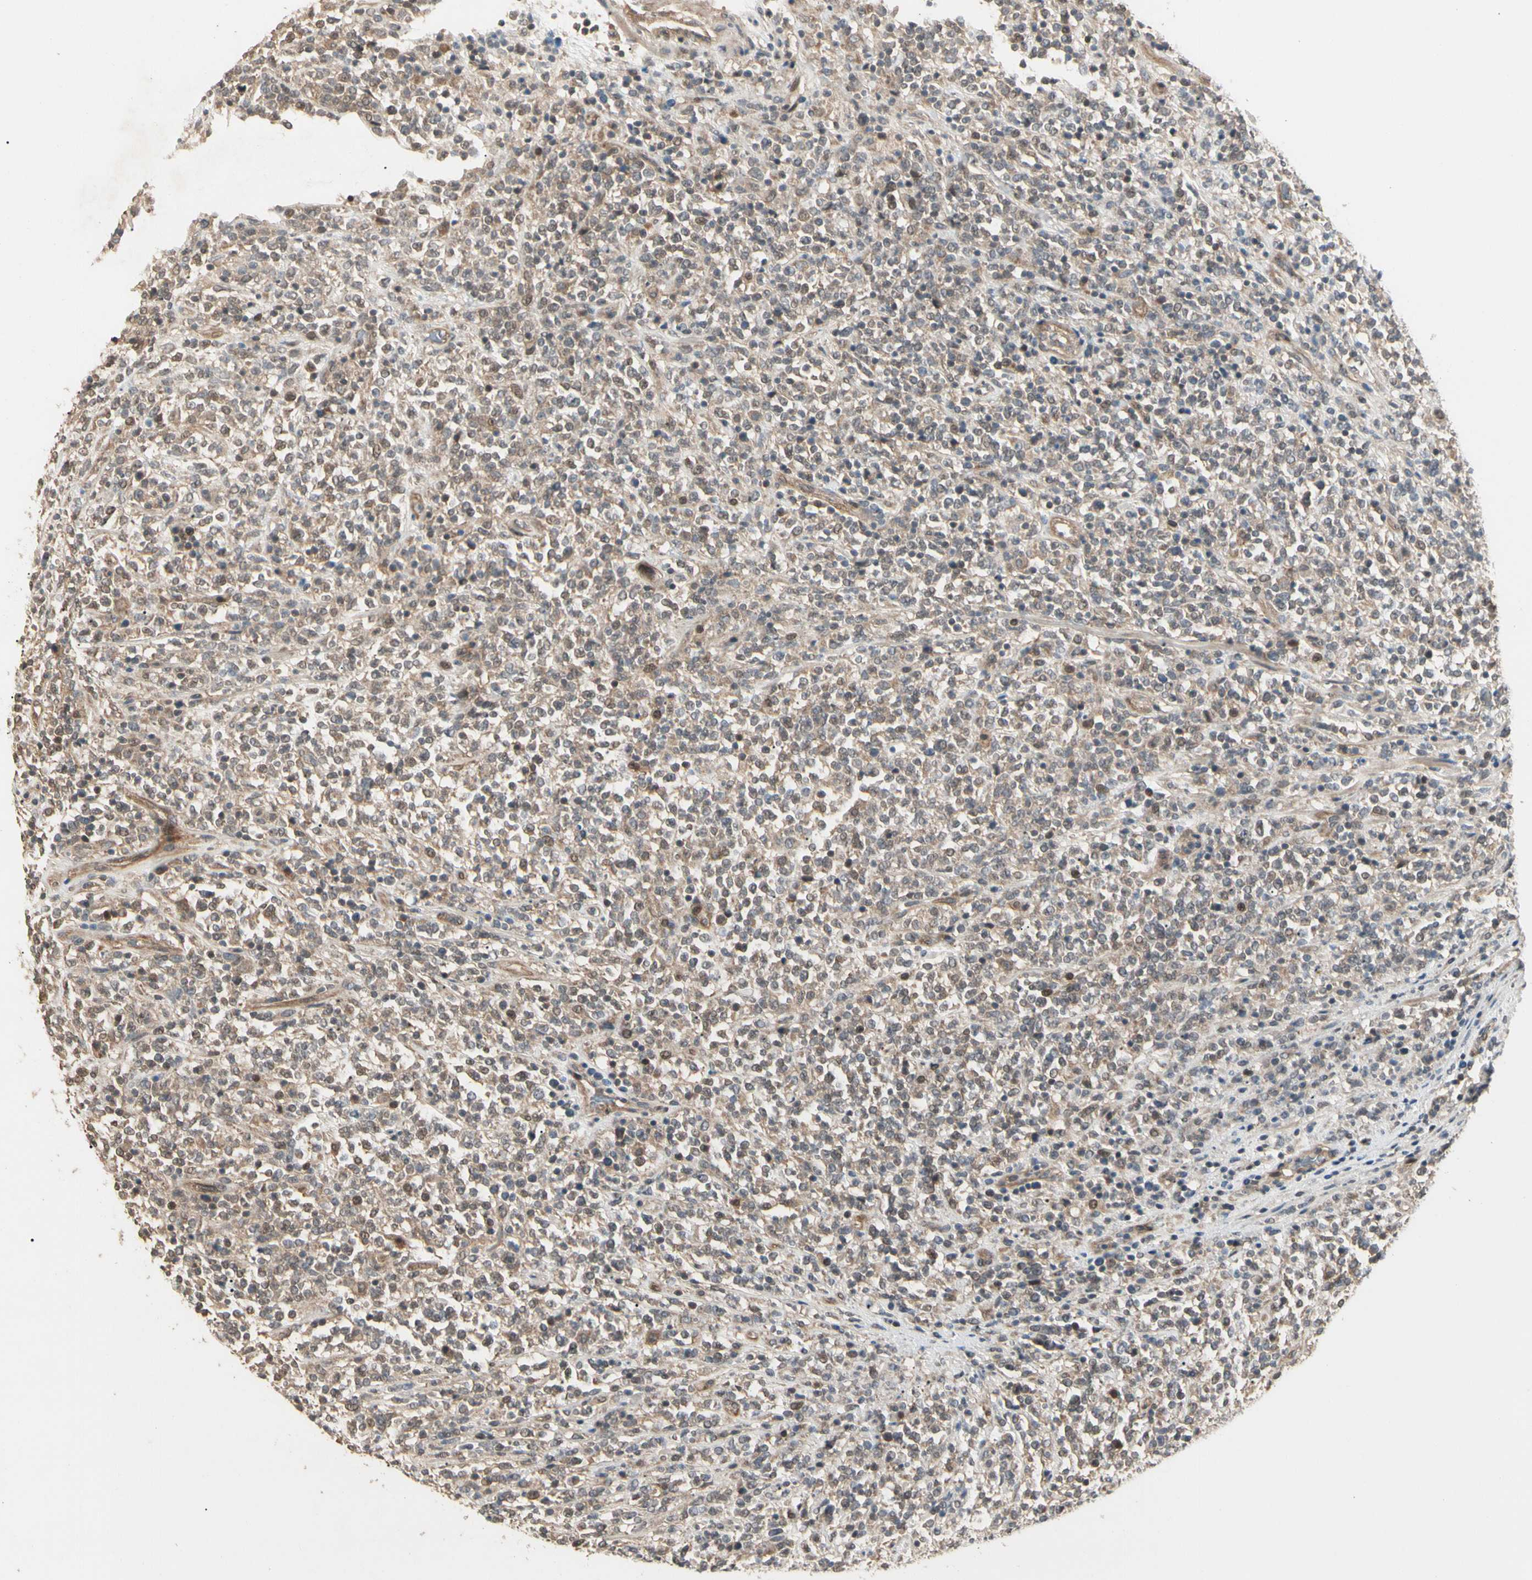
{"staining": {"intensity": "weak", "quantity": ">75%", "location": "cytoplasmic/membranous"}, "tissue": "lymphoma", "cell_type": "Tumor cells", "image_type": "cancer", "snomed": [{"axis": "morphology", "description": "Malignant lymphoma, non-Hodgkin's type, High grade"}, {"axis": "topography", "description": "Soft tissue"}], "caption": "Weak cytoplasmic/membranous staining for a protein is appreciated in about >75% of tumor cells of high-grade malignant lymphoma, non-Hodgkin's type using IHC.", "gene": "ATG4C", "patient": {"sex": "male", "age": 18}}